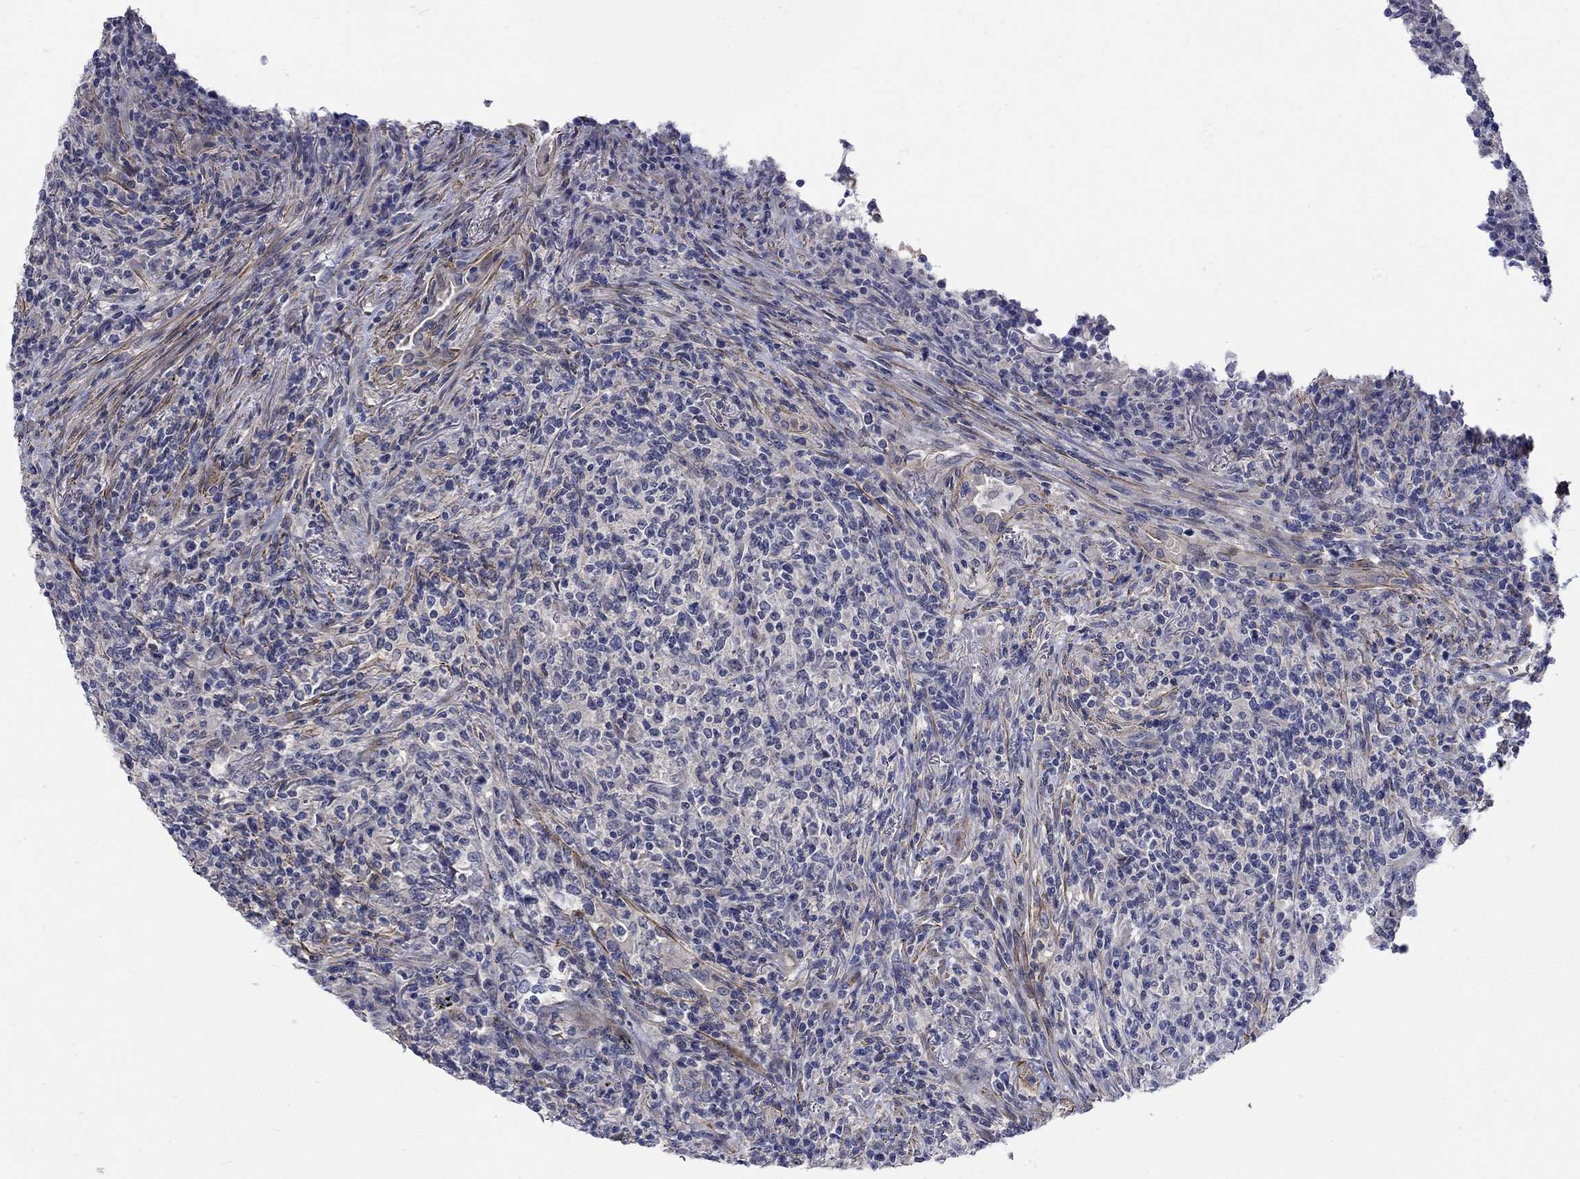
{"staining": {"intensity": "negative", "quantity": "none", "location": "none"}, "tissue": "lymphoma", "cell_type": "Tumor cells", "image_type": "cancer", "snomed": [{"axis": "morphology", "description": "Malignant lymphoma, non-Hodgkin's type, High grade"}, {"axis": "topography", "description": "Lung"}], "caption": "This is a image of immunohistochemistry staining of lymphoma, which shows no expression in tumor cells.", "gene": "SCN7A", "patient": {"sex": "male", "age": 79}}